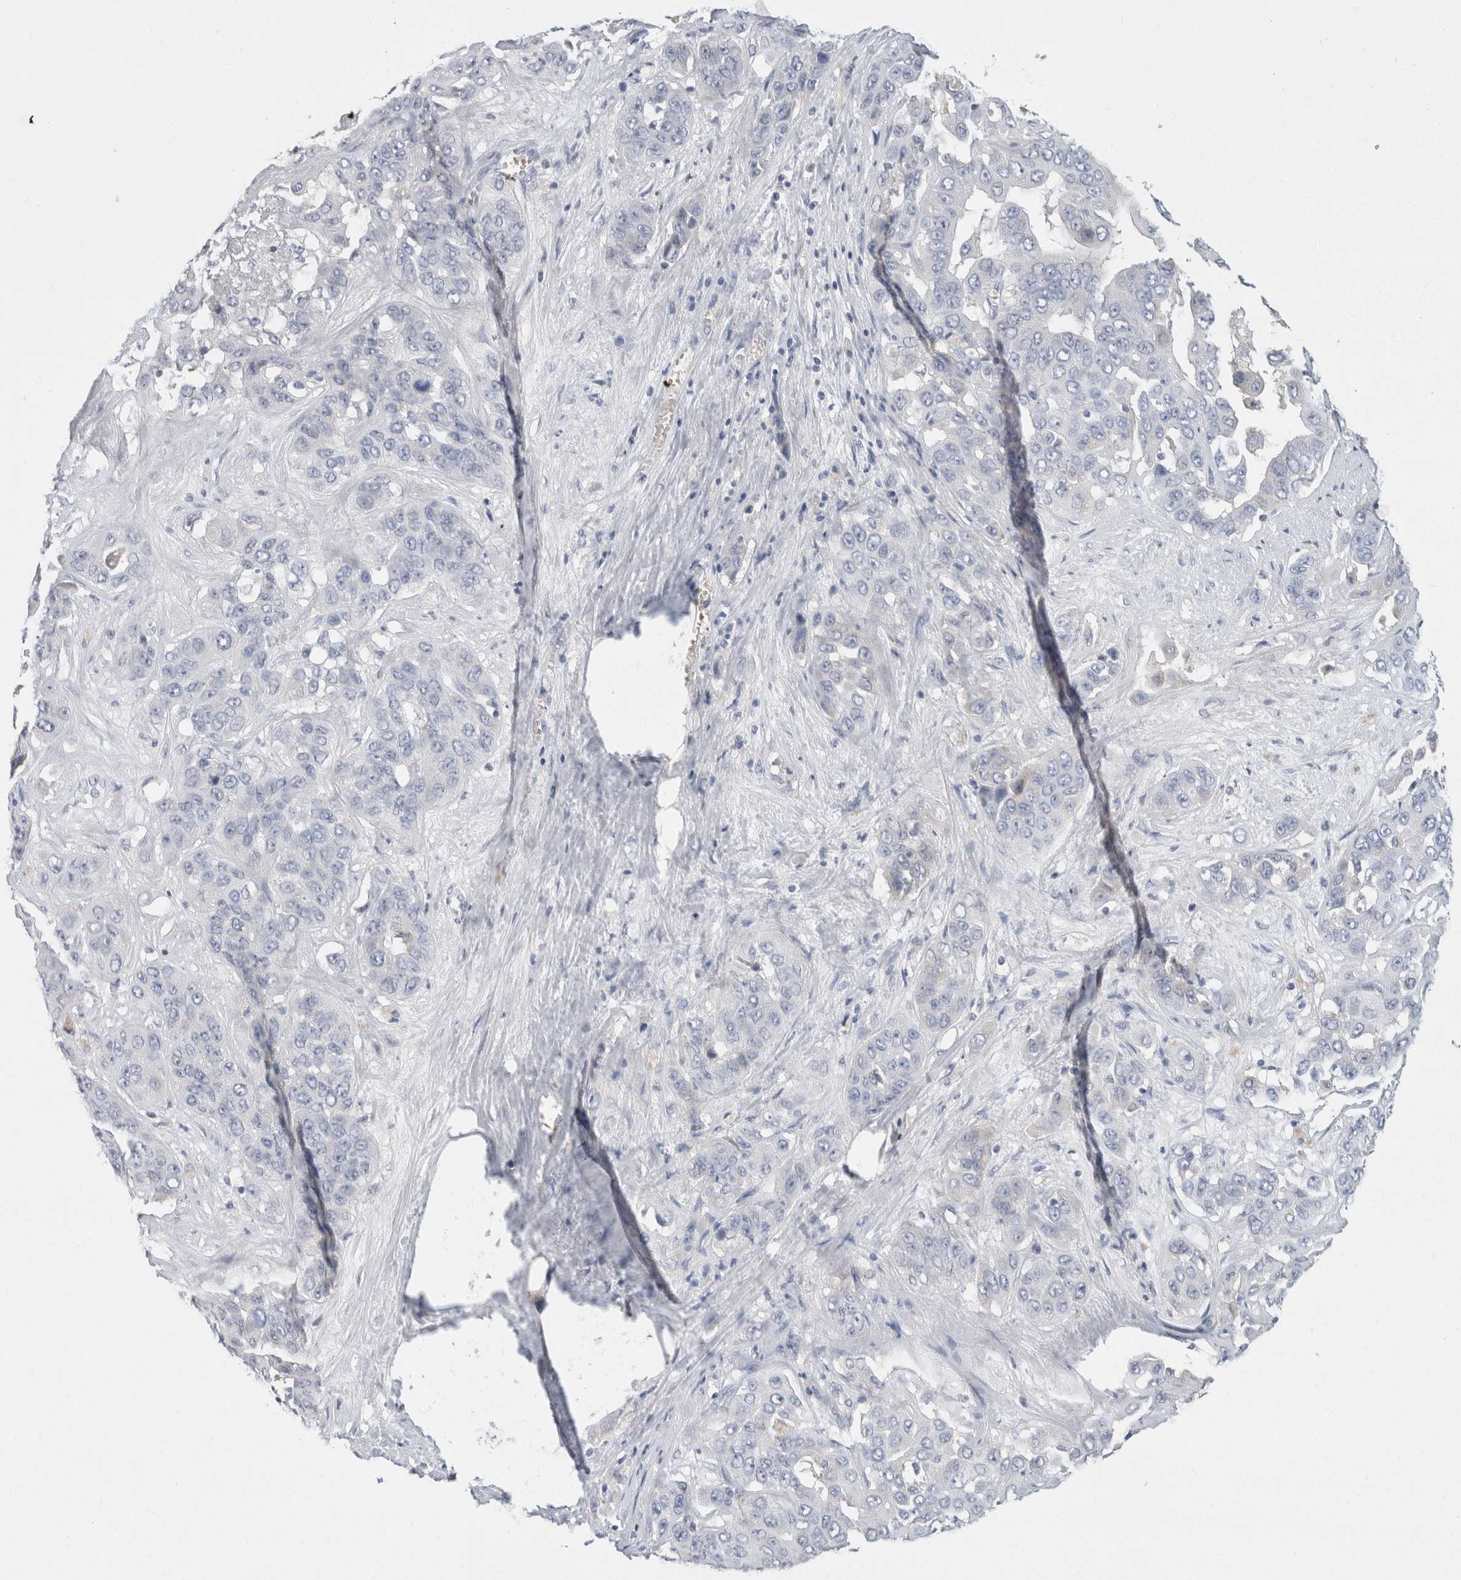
{"staining": {"intensity": "negative", "quantity": "none", "location": "none"}, "tissue": "liver cancer", "cell_type": "Tumor cells", "image_type": "cancer", "snomed": [{"axis": "morphology", "description": "Cholangiocarcinoma"}, {"axis": "topography", "description": "Liver"}], "caption": "There is no significant staining in tumor cells of liver cancer. Nuclei are stained in blue.", "gene": "SCGB1A1", "patient": {"sex": "female", "age": 52}}